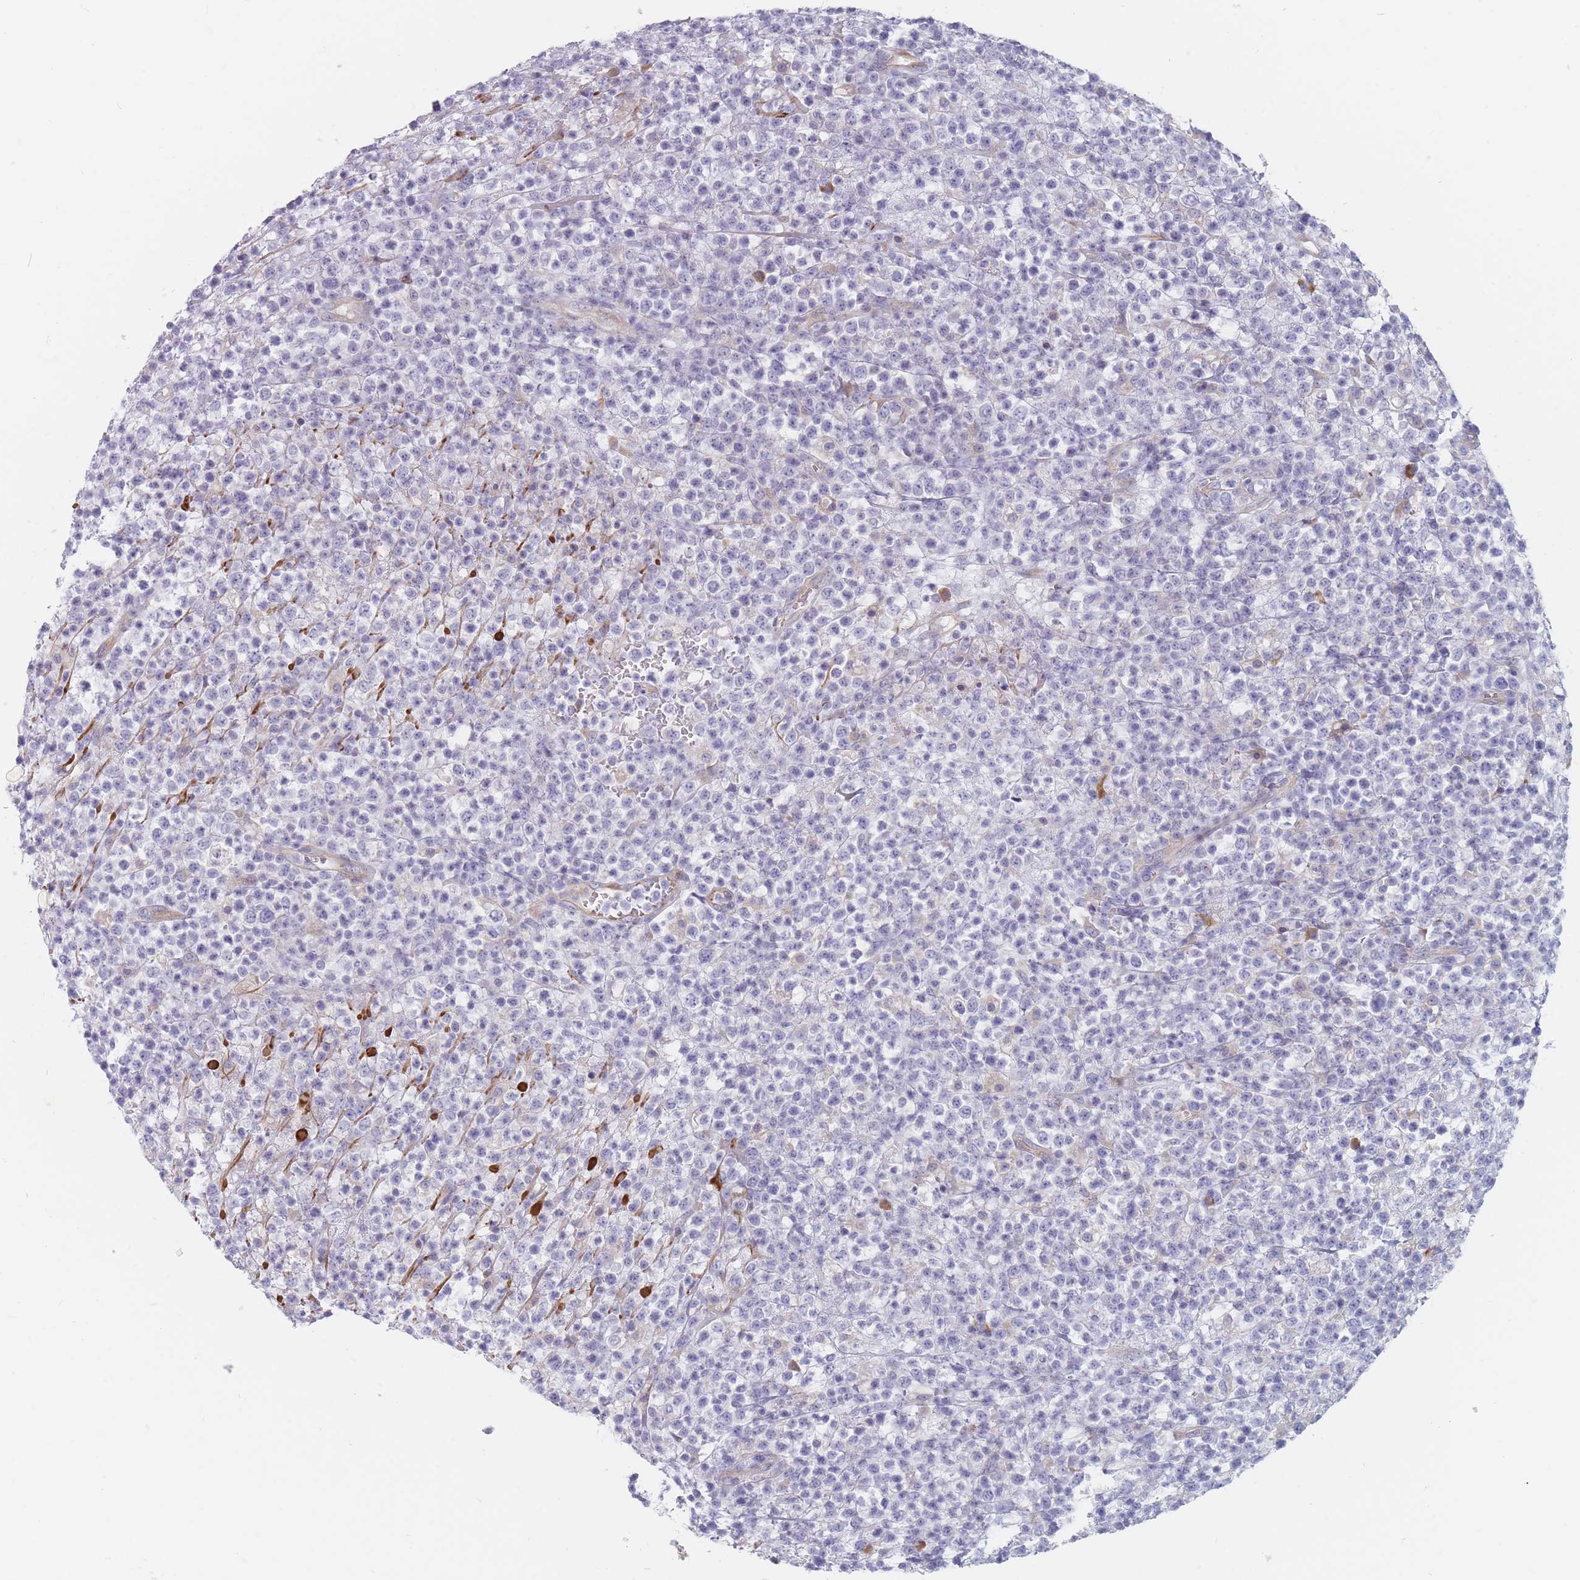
{"staining": {"intensity": "negative", "quantity": "none", "location": "none"}, "tissue": "lymphoma", "cell_type": "Tumor cells", "image_type": "cancer", "snomed": [{"axis": "morphology", "description": "Malignant lymphoma, non-Hodgkin's type, High grade"}, {"axis": "topography", "description": "Colon"}], "caption": "Human lymphoma stained for a protein using IHC shows no staining in tumor cells.", "gene": "ERBIN", "patient": {"sex": "female", "age": 53}}